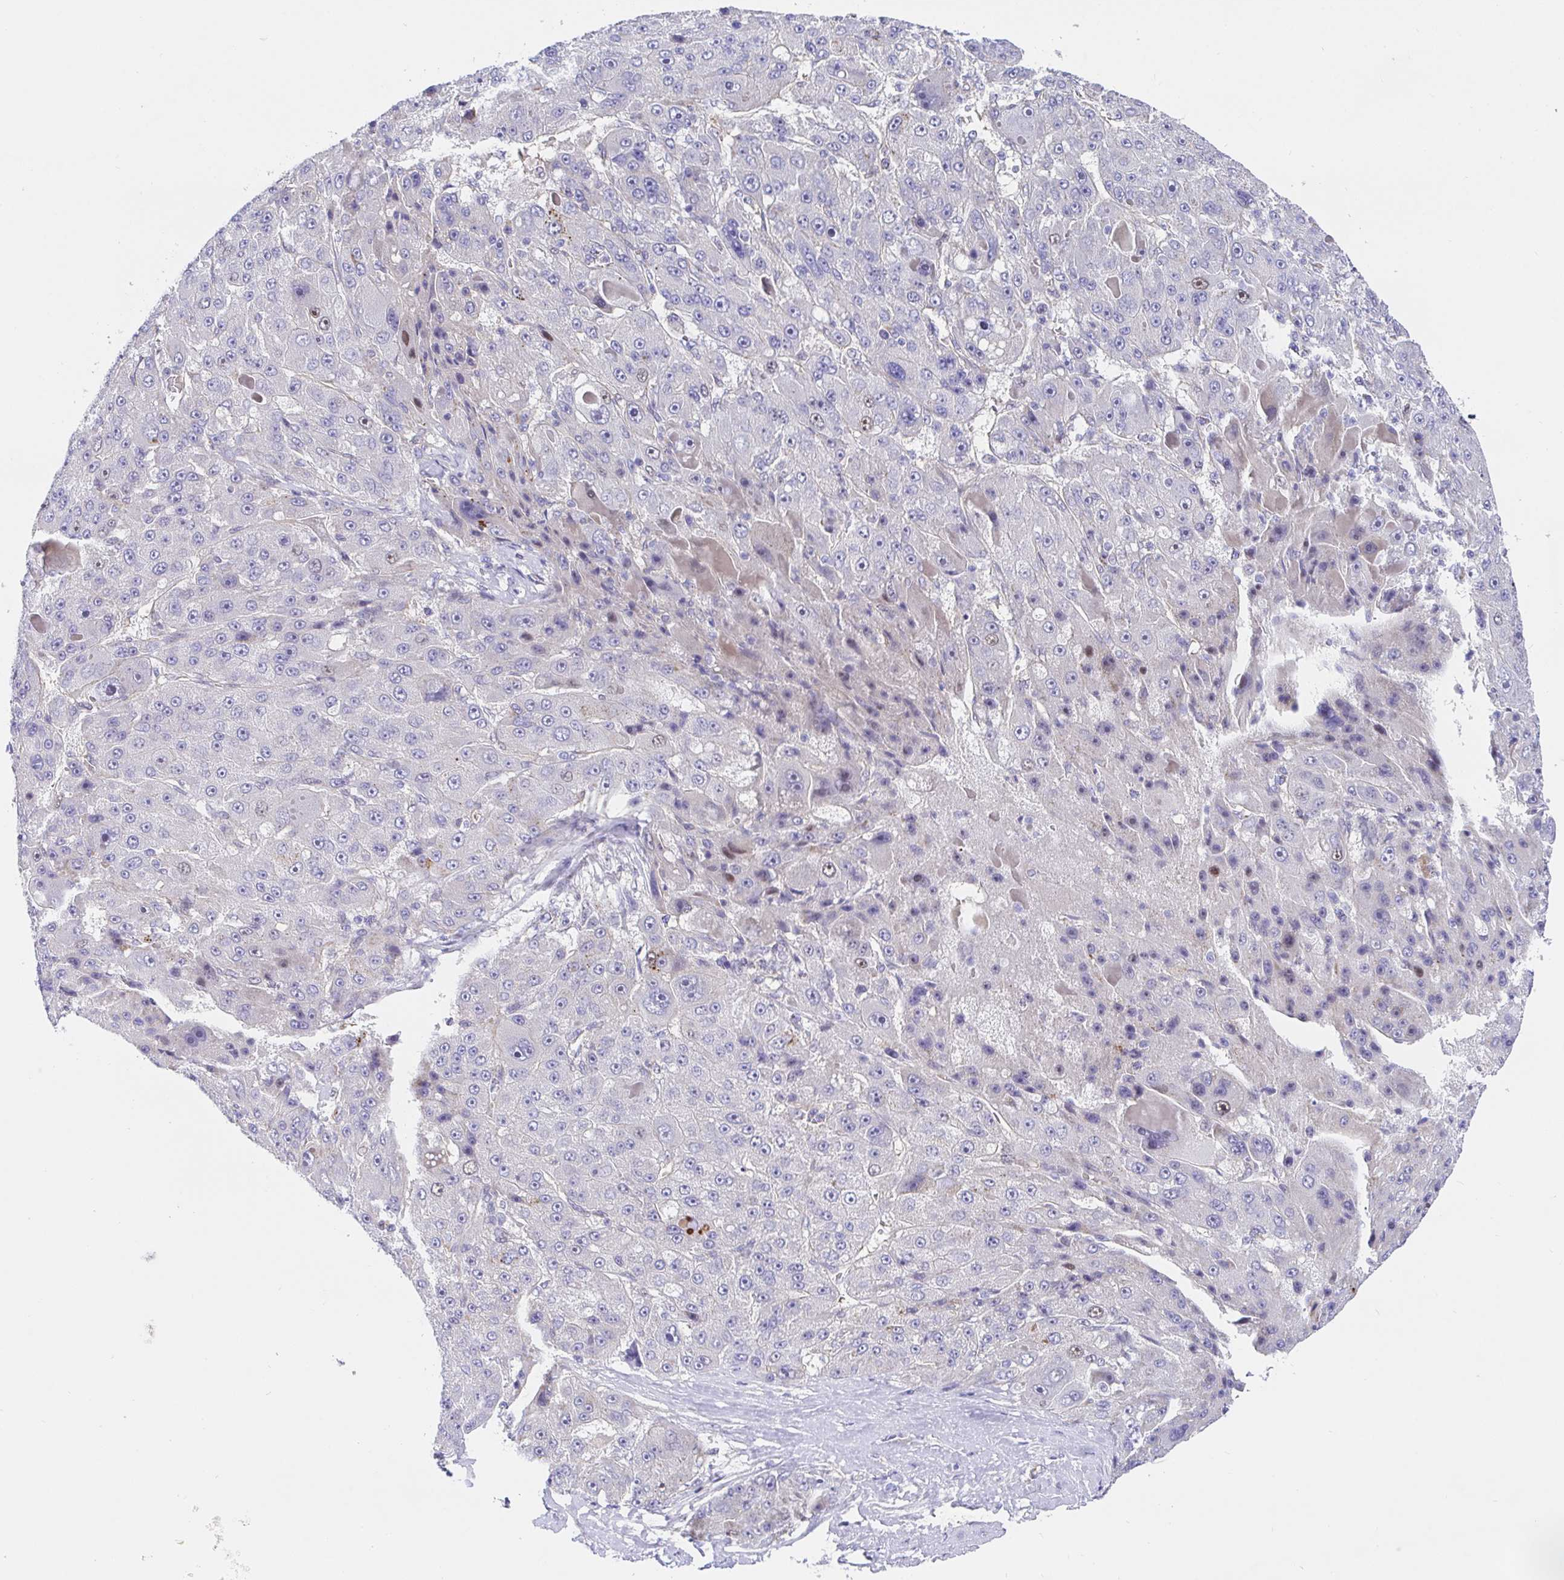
{"staining": {"intensity": "negative", "quantity": "none", "location": "none"}, "tissue": "liver cancer", "cell_type": "Tumor cells", "image_type": "cancer", "snomed": [{"axis": "morphology", "description": "Carcinoma, Hepatocellular, NOS"}, {"axis": "topography", "description": "Liver"}], "caption": "Tumor cells show no significant protein staining in liver cancer (hepatocellular carcinoma).", "gene": "TIMELESS", "patient": {"sex": "male", "age": 76}}